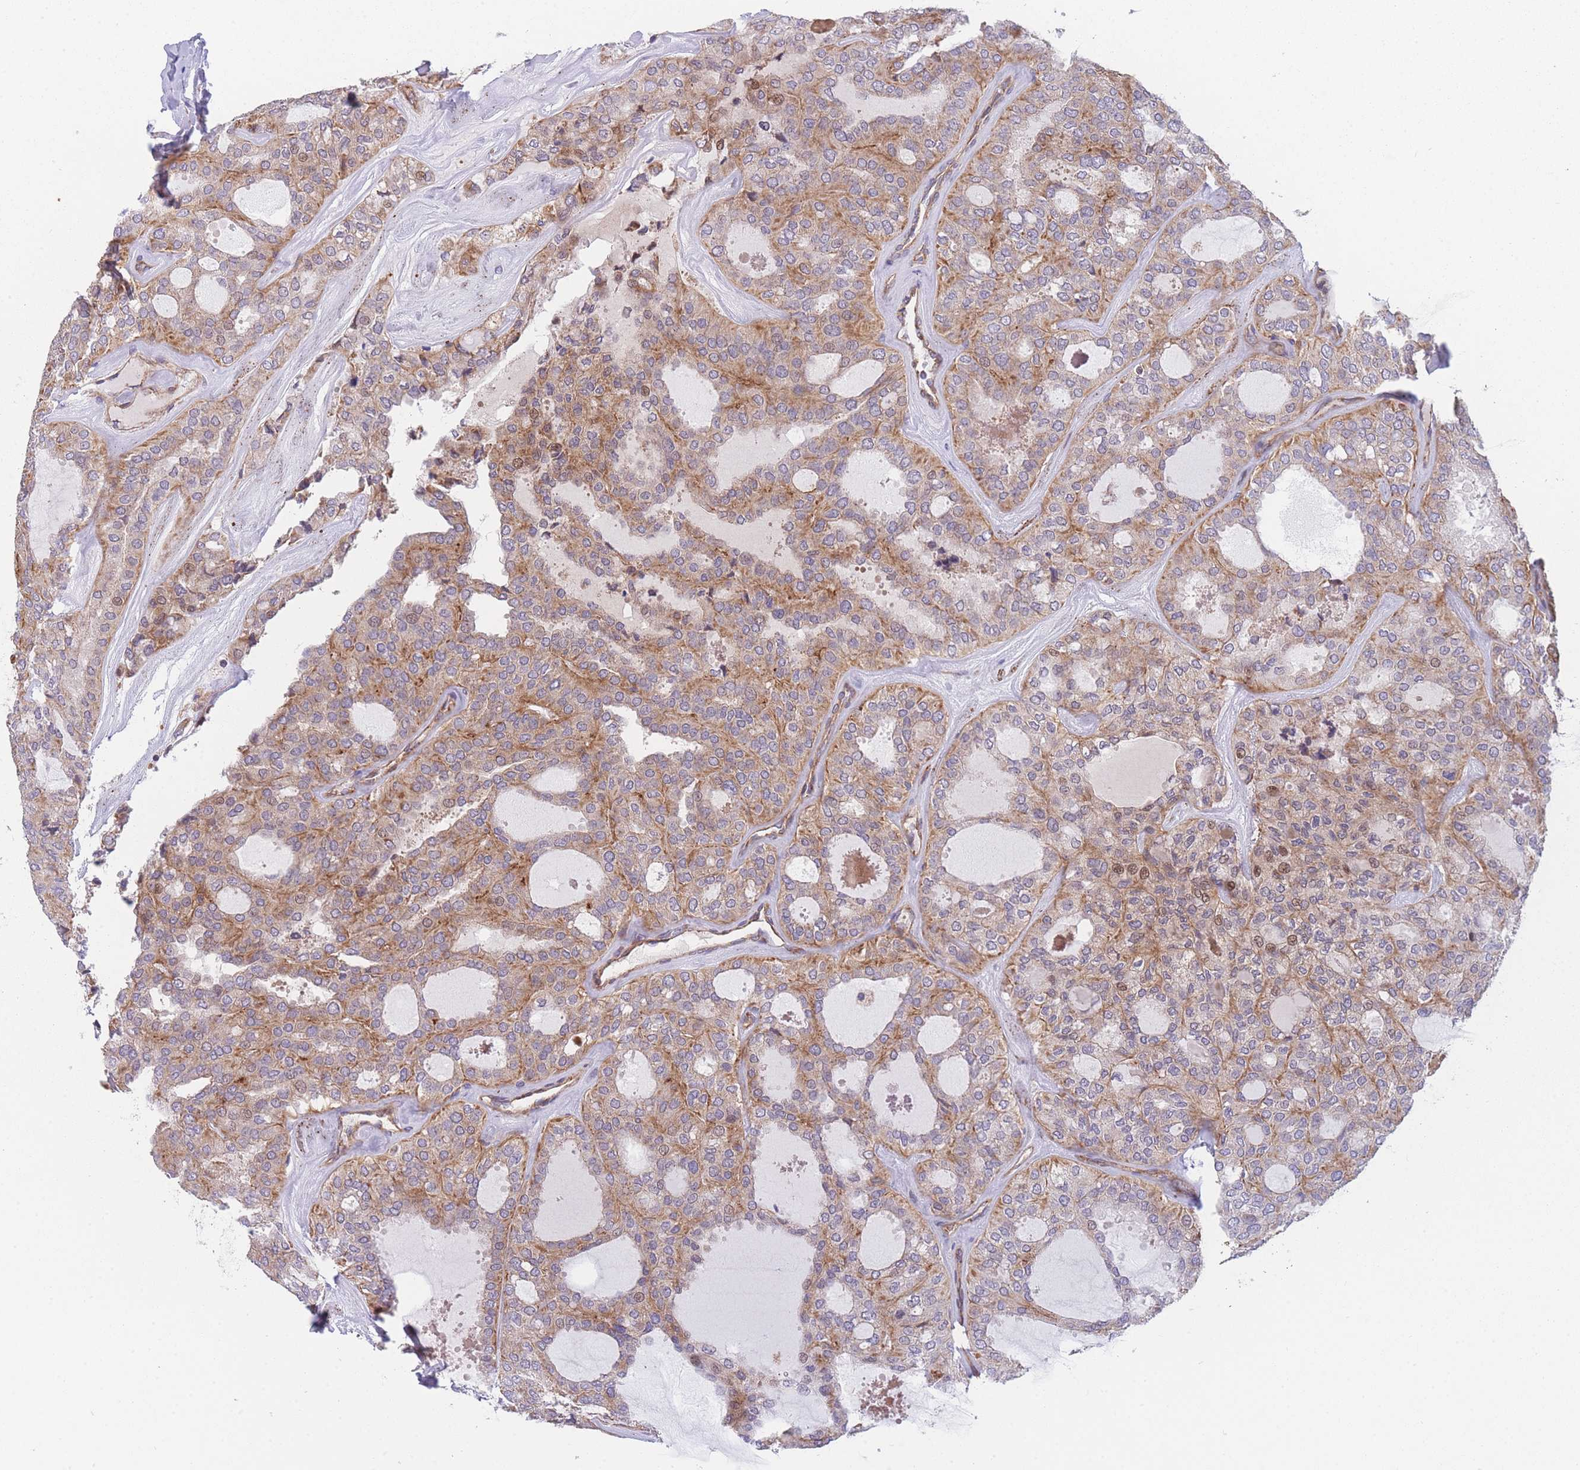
{"staining": {"intensity": "moderate", "quantity": ">75%", "location": "cytoplasmic/membranous"}, "tissue": "thyroid cancer", "cell_type": "Tumor cells", "image_type": "cancer", "snomed": [{"axis": "morphology", "description": "Follicular adenoma carcinoma, NOS"}, {"axis": "topography", "description": "Thyroid gland"}], "caption": "Human thyroid follicular adenoma carcinoma stained with a brown dye demonstrates moderate cytoplasmic/membranous positive positivity in about >75% of tumor cells.", "gene": "MTRES1", "patient": {"sex": "male", "age": 75}}